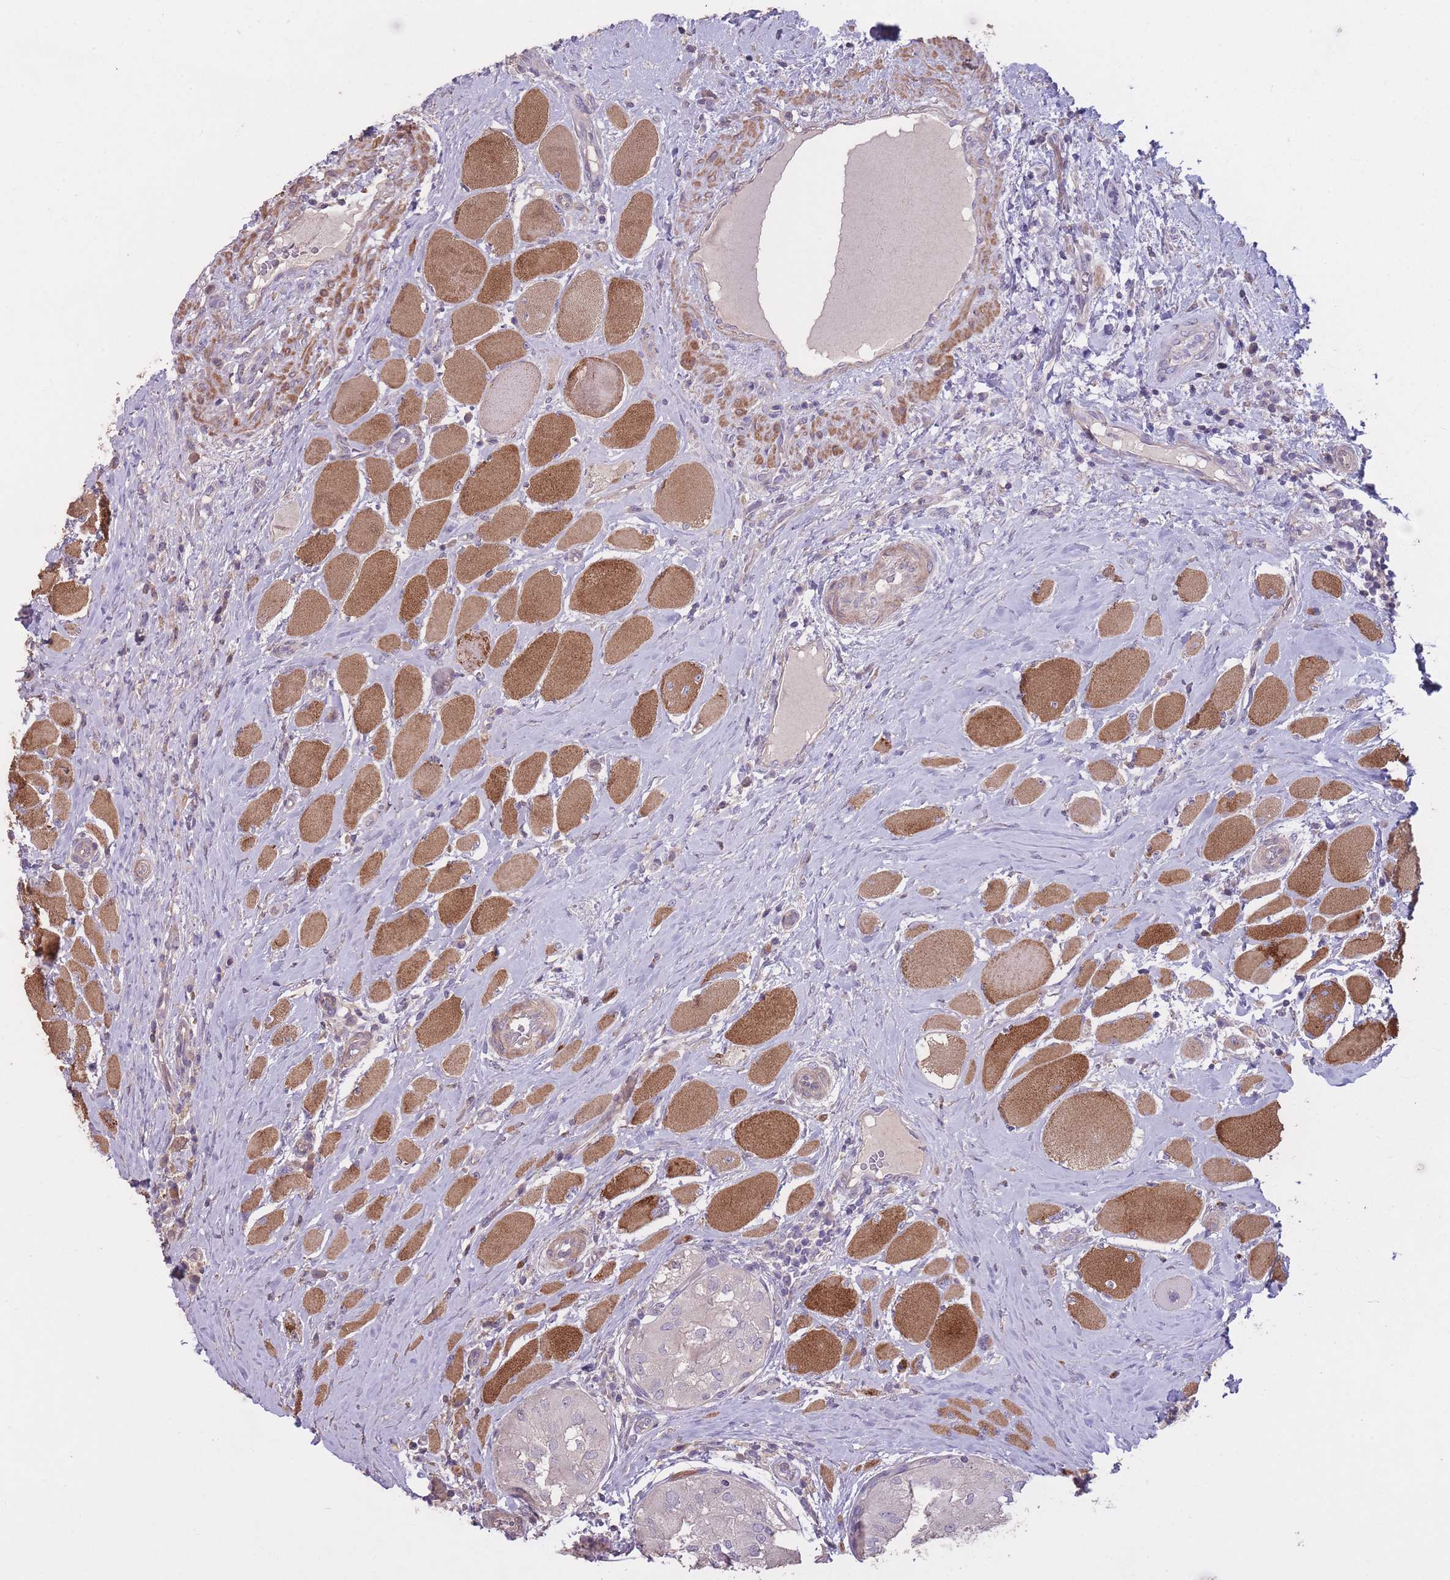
{"staining": {"intensity": "negative", "quantity": "none", "location": "none"}, "tissue": "thyroid cancer", "cell_type": "Tumor cells", "image_type": "cancer", "snomed": [{"axis": "morphology", "description": "Papillary adenocarcinoma, NOS"}, {"axis": "topography", "description": "Thyroid gland"}], "caption": "This is an immunohistochemistry histopathology image of papillary adenocarcinoma (thyroid). There is no staining in tumor cells.", "gene": "RSPH10B", "patient": {"sex": "female", "age": 59}}